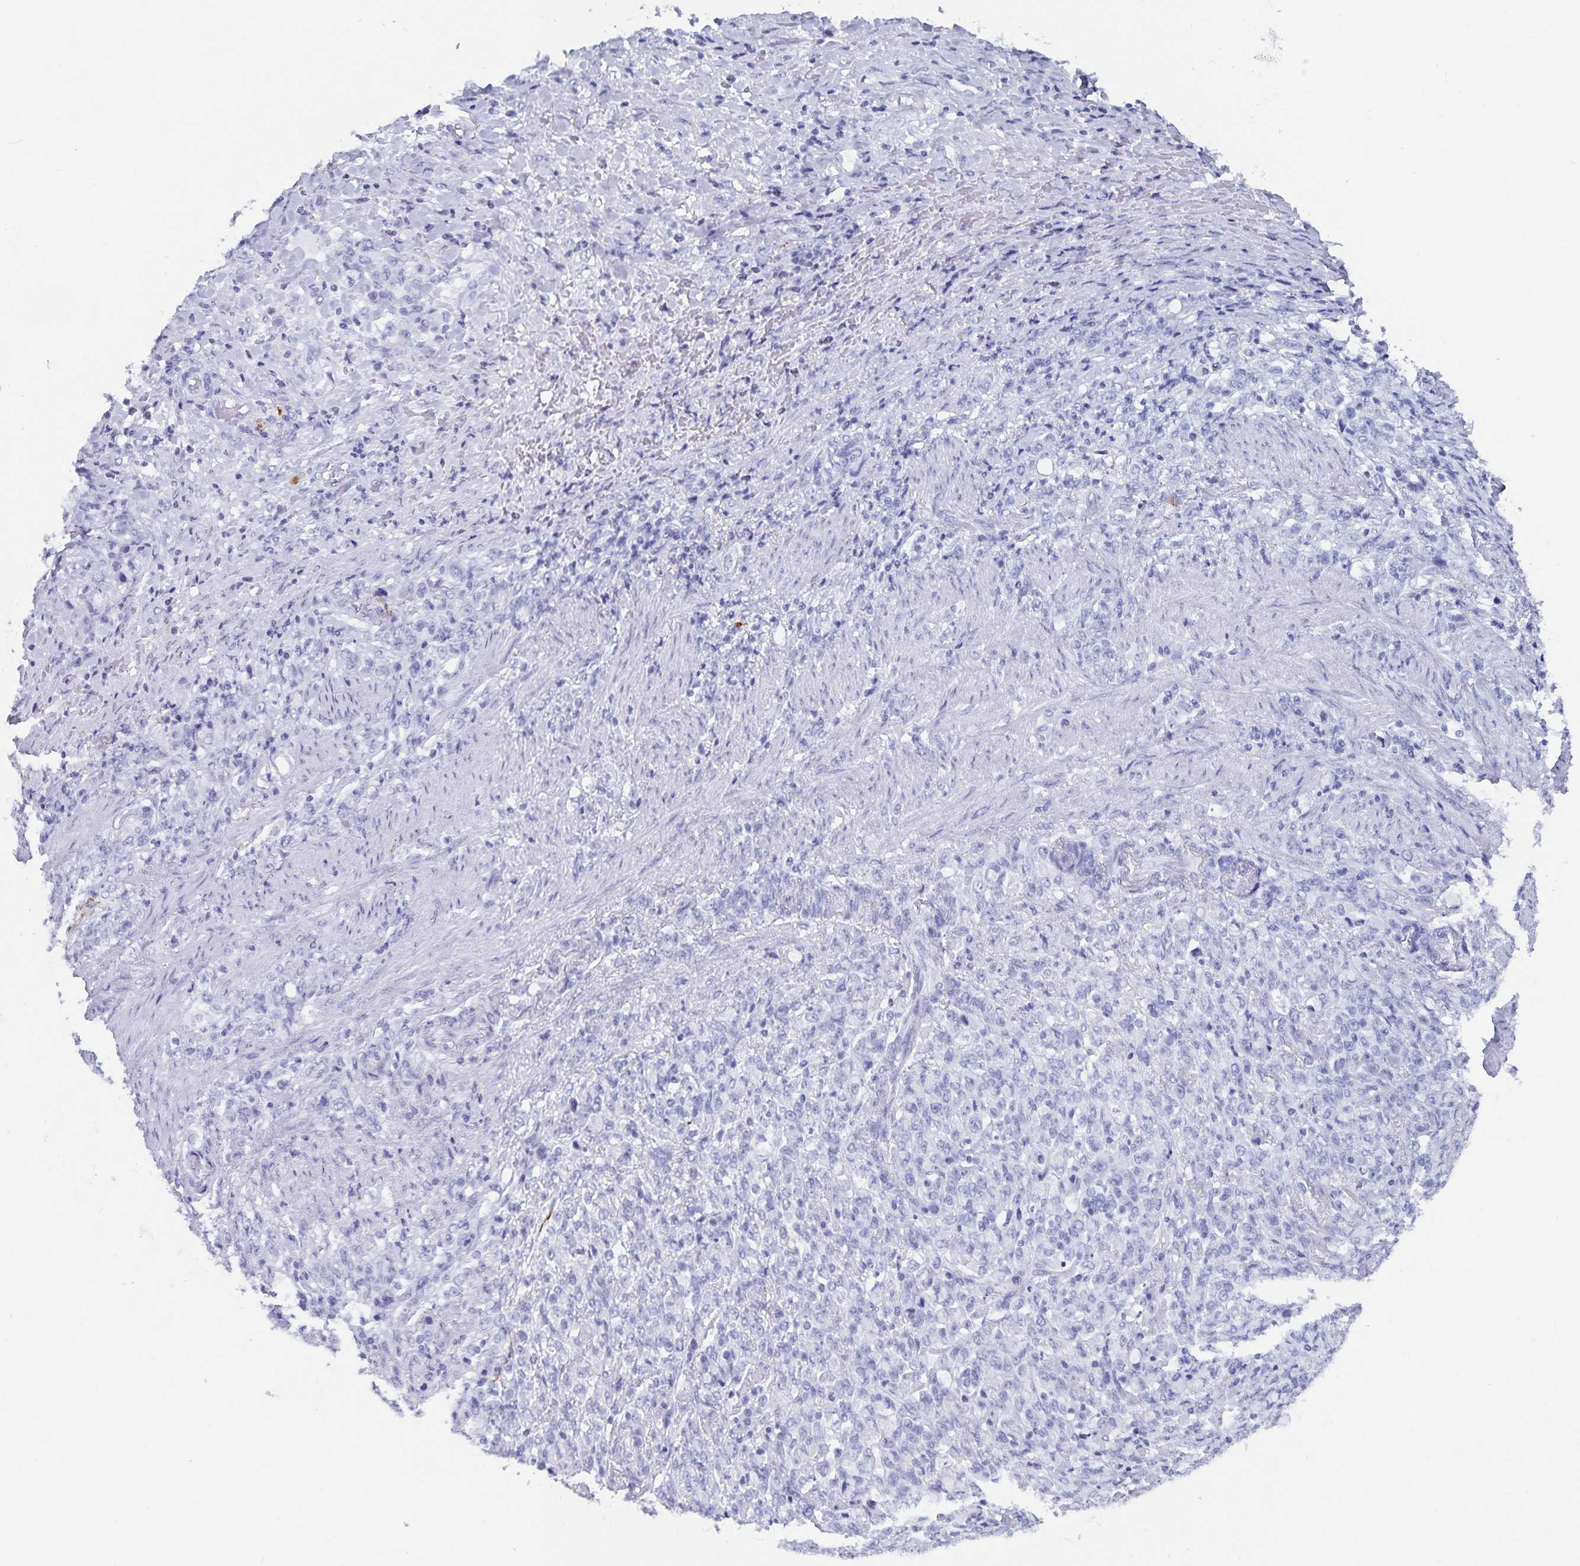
{"staining": {"intensity": "negative", "quantity": "none", "location": "none"}, "tissue": "stomach cancer", "cell_type": "Tumor cells", "image_type": "cancer", "snomed": [{"axis": "morphology", "description": "Adenocarcinoma, NOS"}, {"axis": "topography", "description": "Stomach"}], "caption": "Immunohistochemical staining of stomach adenocarcinoma shows no significant staining in tumor cells.", "gene": "C19orf73", "patient": {"sex": "female", "age": 79}}